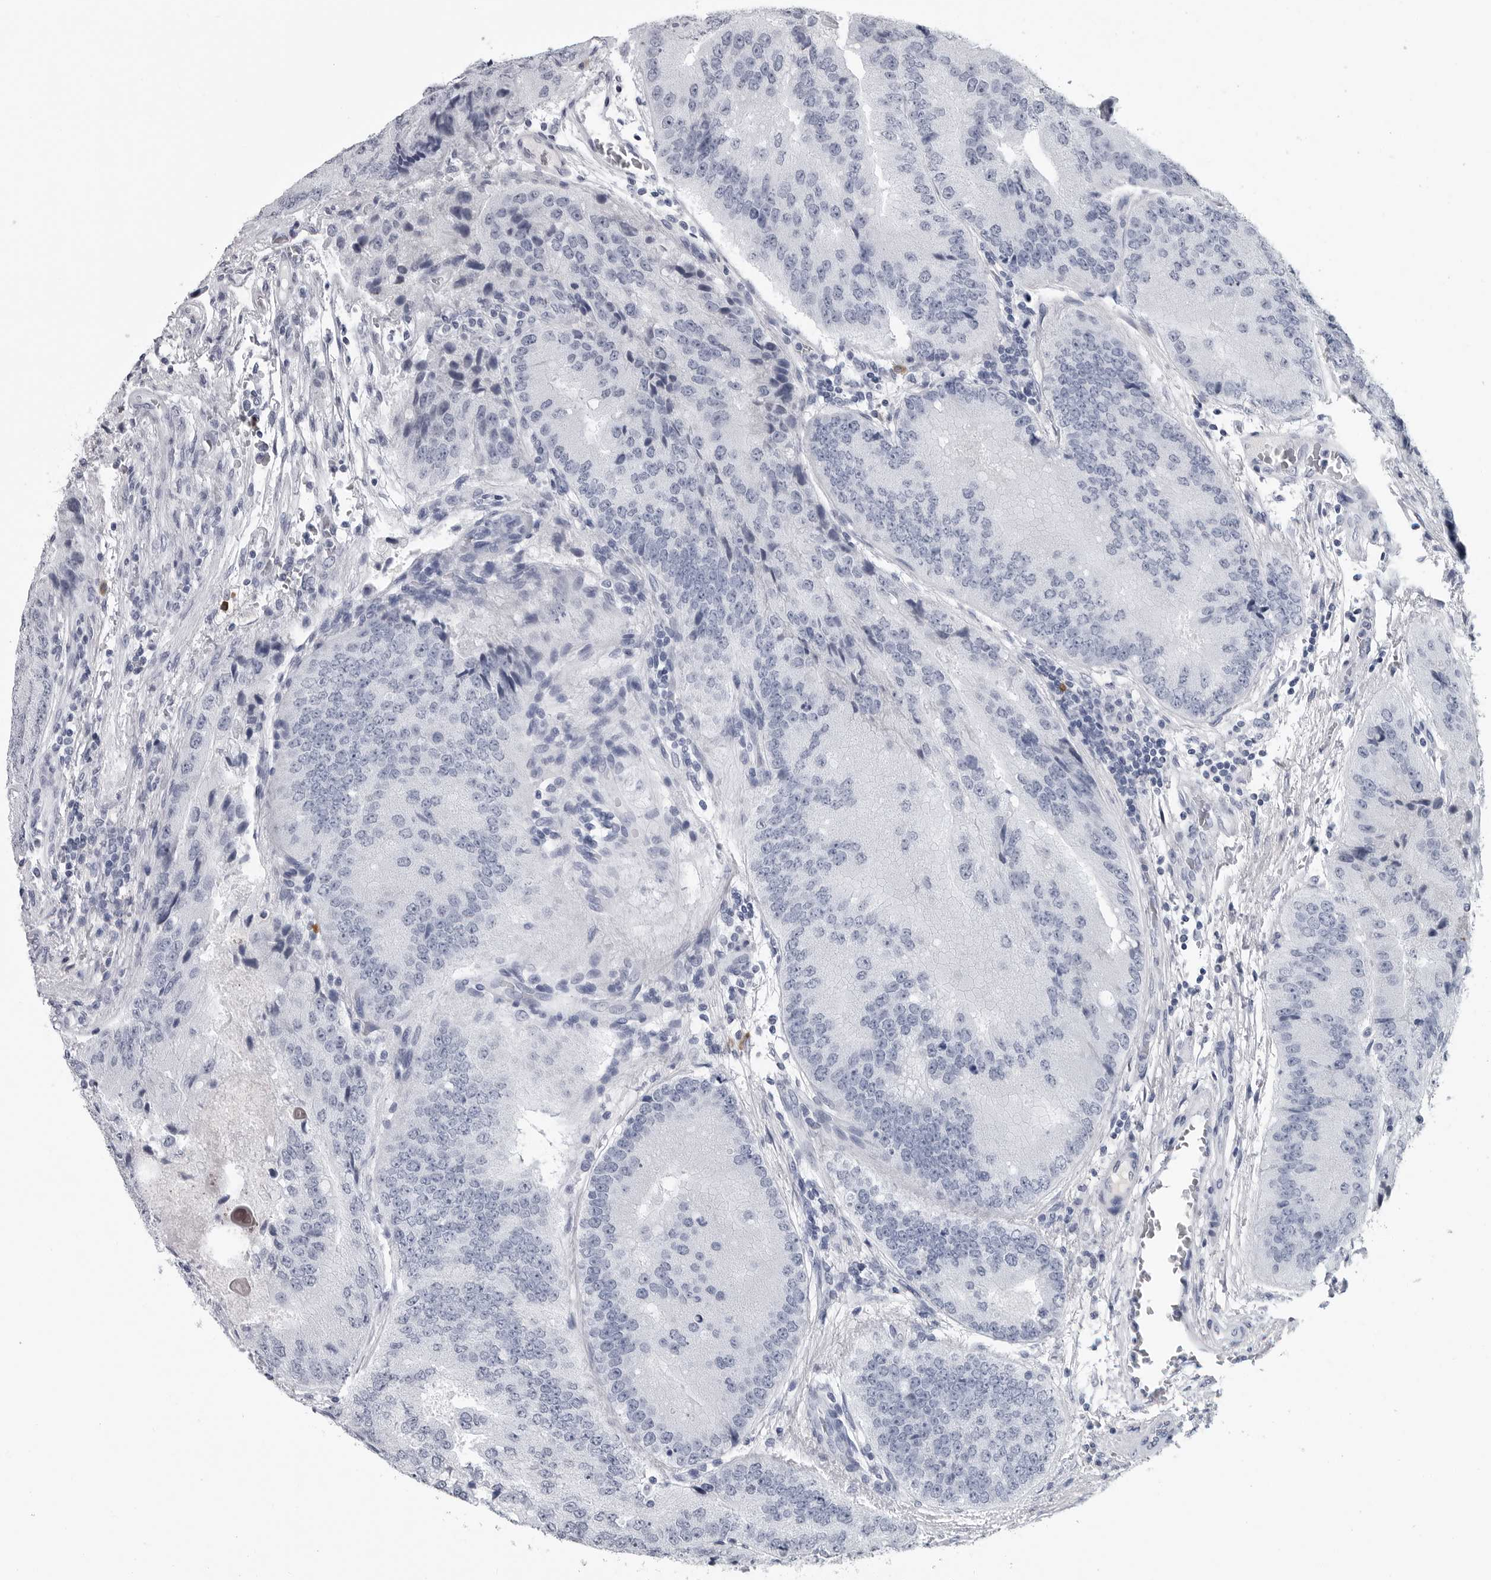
{"staining": {"intensity": "negative", "quantity": "none", "location": "none"}, "tissue": "prostate cancer", "cell_type": "Tumor cells", "image_type": "cancer", "snomed": [{"axis": "morphology", "description": "Adenocarcinoma, High grade"}, {"axis": "topography", "description": "Prostate"}], "caption": "DAB immunohistochemical staining of human high-grade adenocarcinoma (prostate) displays no significant expression in tumor cells.", "gene": "AMPD1", "patient": {"sex": "male", "age": 70}}